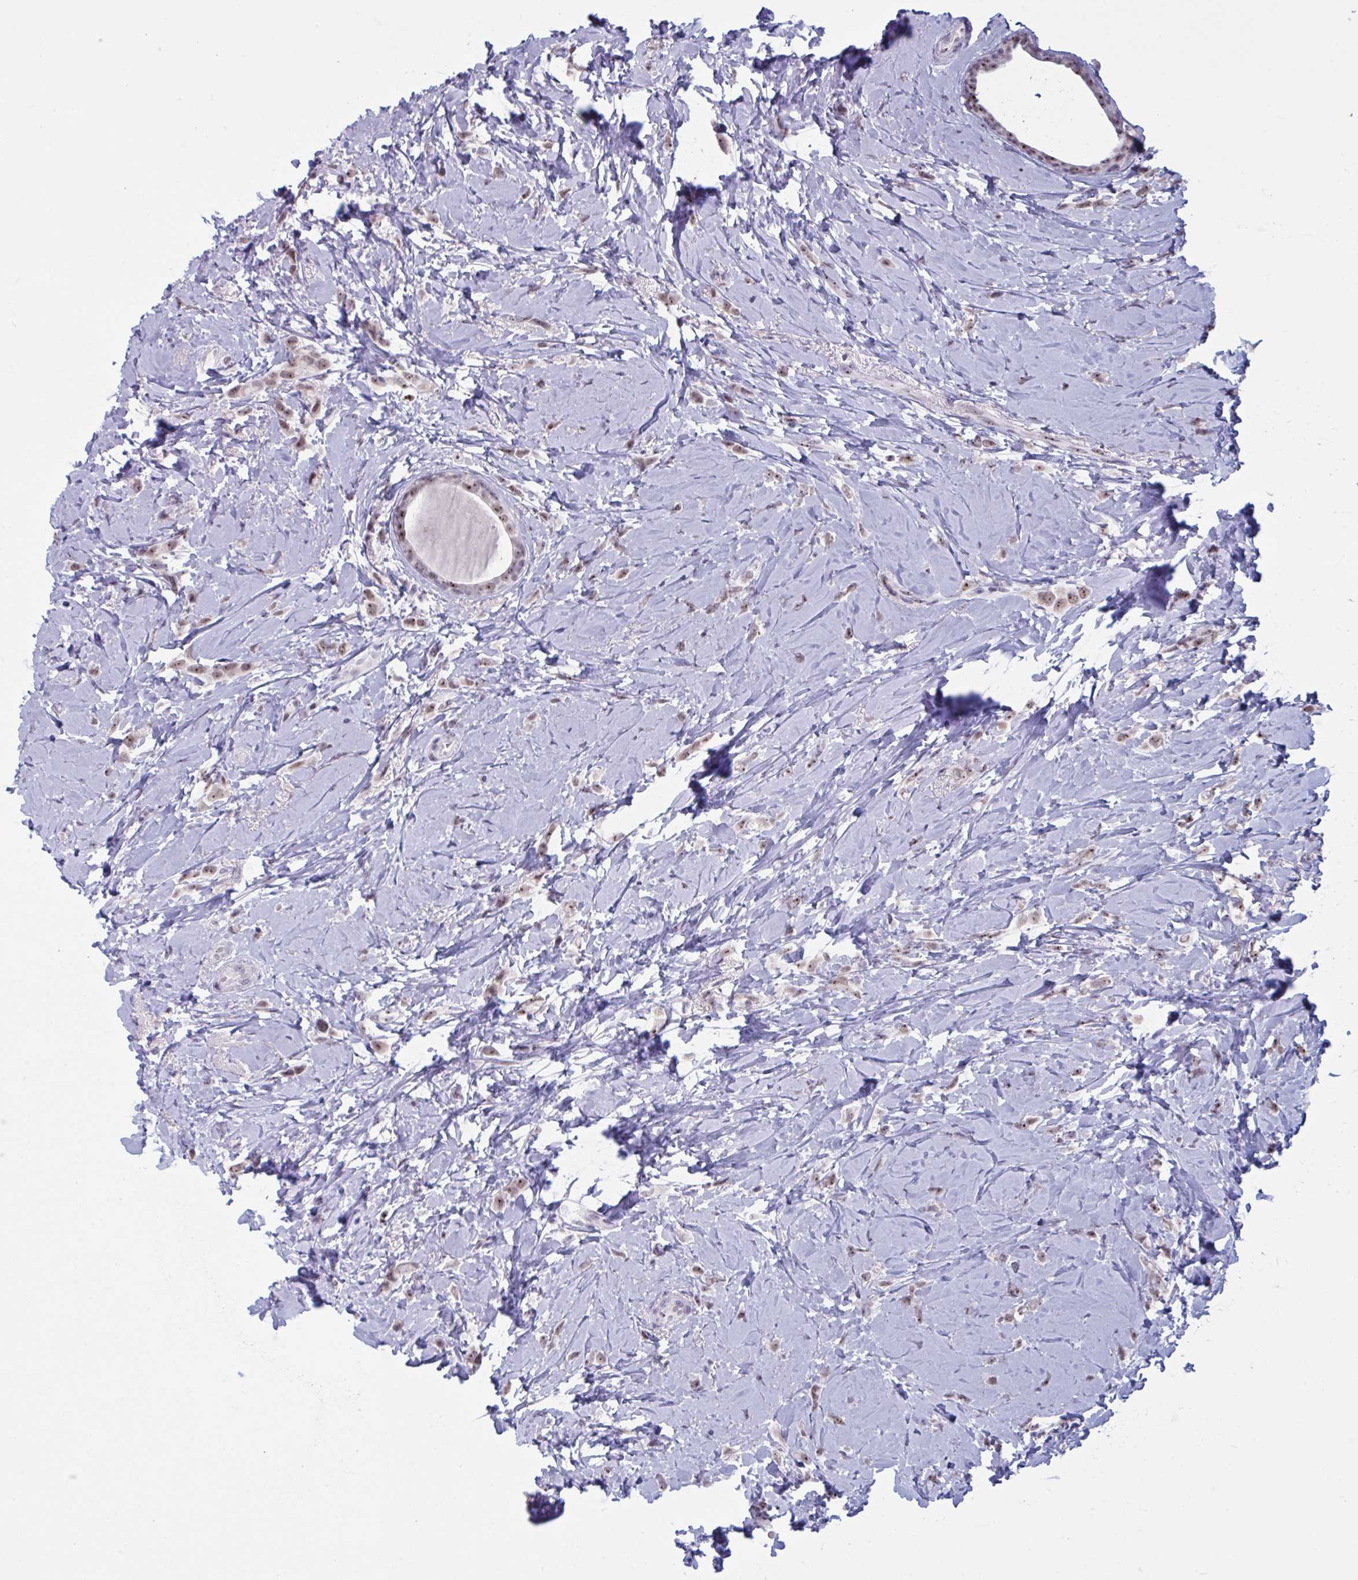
{"staining": {"intensity": "weak", "quantity": ">75%", "location": "nuclear"}, "tissue": "breast cancer", "cell_type": "Tumor cells", "image_type": "cancer", "snomed": [{"axis": "morphology", "description": "Lobular carcinoma"}, {"axis": "topography", "description": "Breast"}], "caption": "The immunohistochemical stain shows weak nuclear staining in tumor cells of breast cancer (lobular carcinoma) tissue. (DAB (3,3'-diaminobenzidine) IHC with brightfield microscopy, high magnification).", "gene": "TGM6", "patient": {"sex": "female", "age": 66}}